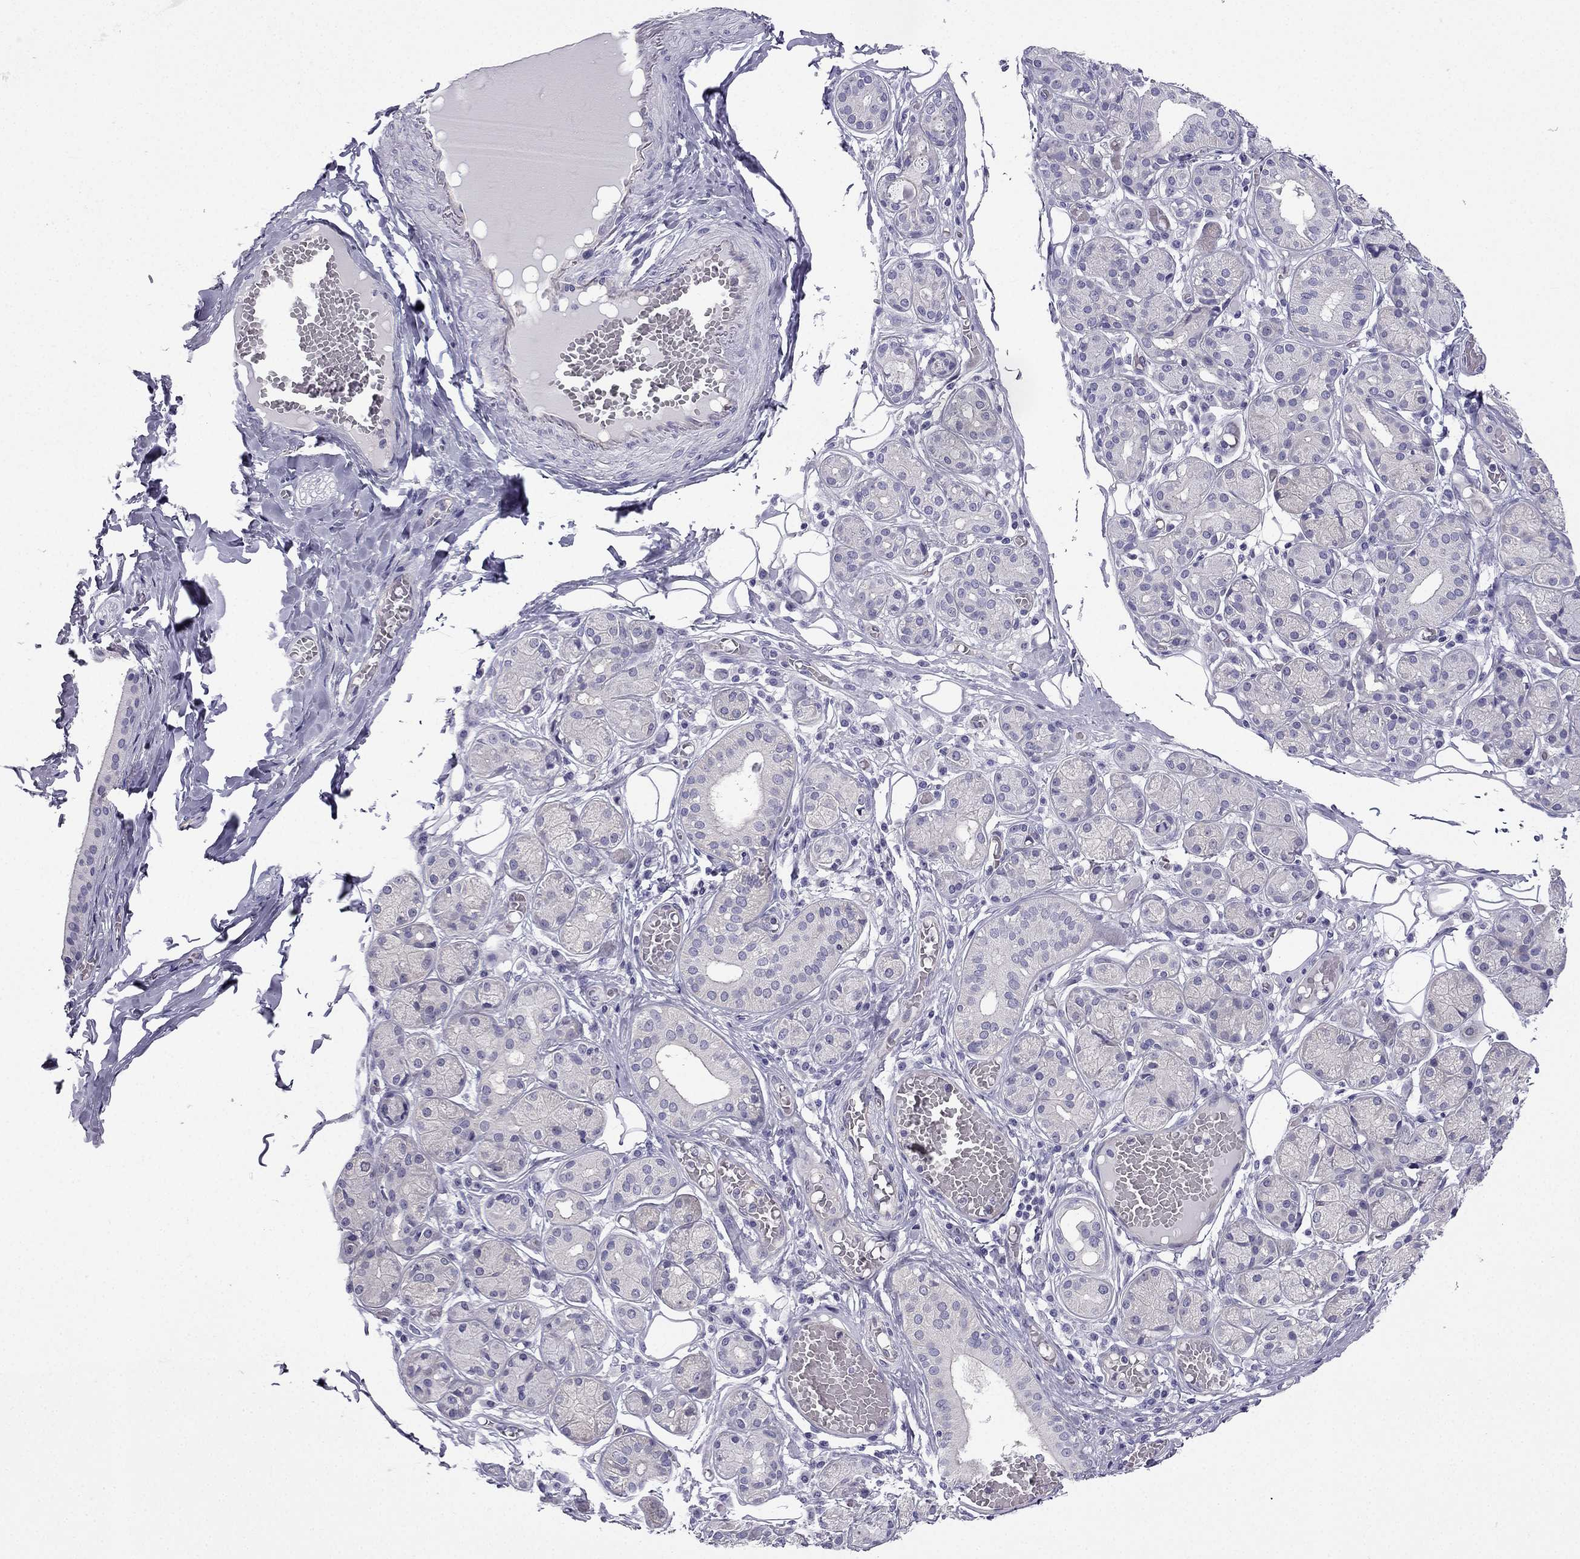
{"staining": {"intensity": "negative", "quantity": "none", "location": "none"}, "tissue": "salivary gland", "cell_type": "Glandular cells", "image_type": "normal", "snomed": [{"axis": "morphology", "description": "Normal tissue, NOS"}, {"axis": "topography", "description": "Salivary gland"}, {"axis": "topography", "description": "Peripheral nerve tissue"}], "caption": "IHC histopathology image of benign salivary gland: human salivary gland stained with DAB (3,3'-diaminobenzidine) demonstrates no significant protein expression in glandular cells.", "gene": "GJA8", "patient": {"sex": "male", "age": 71}}